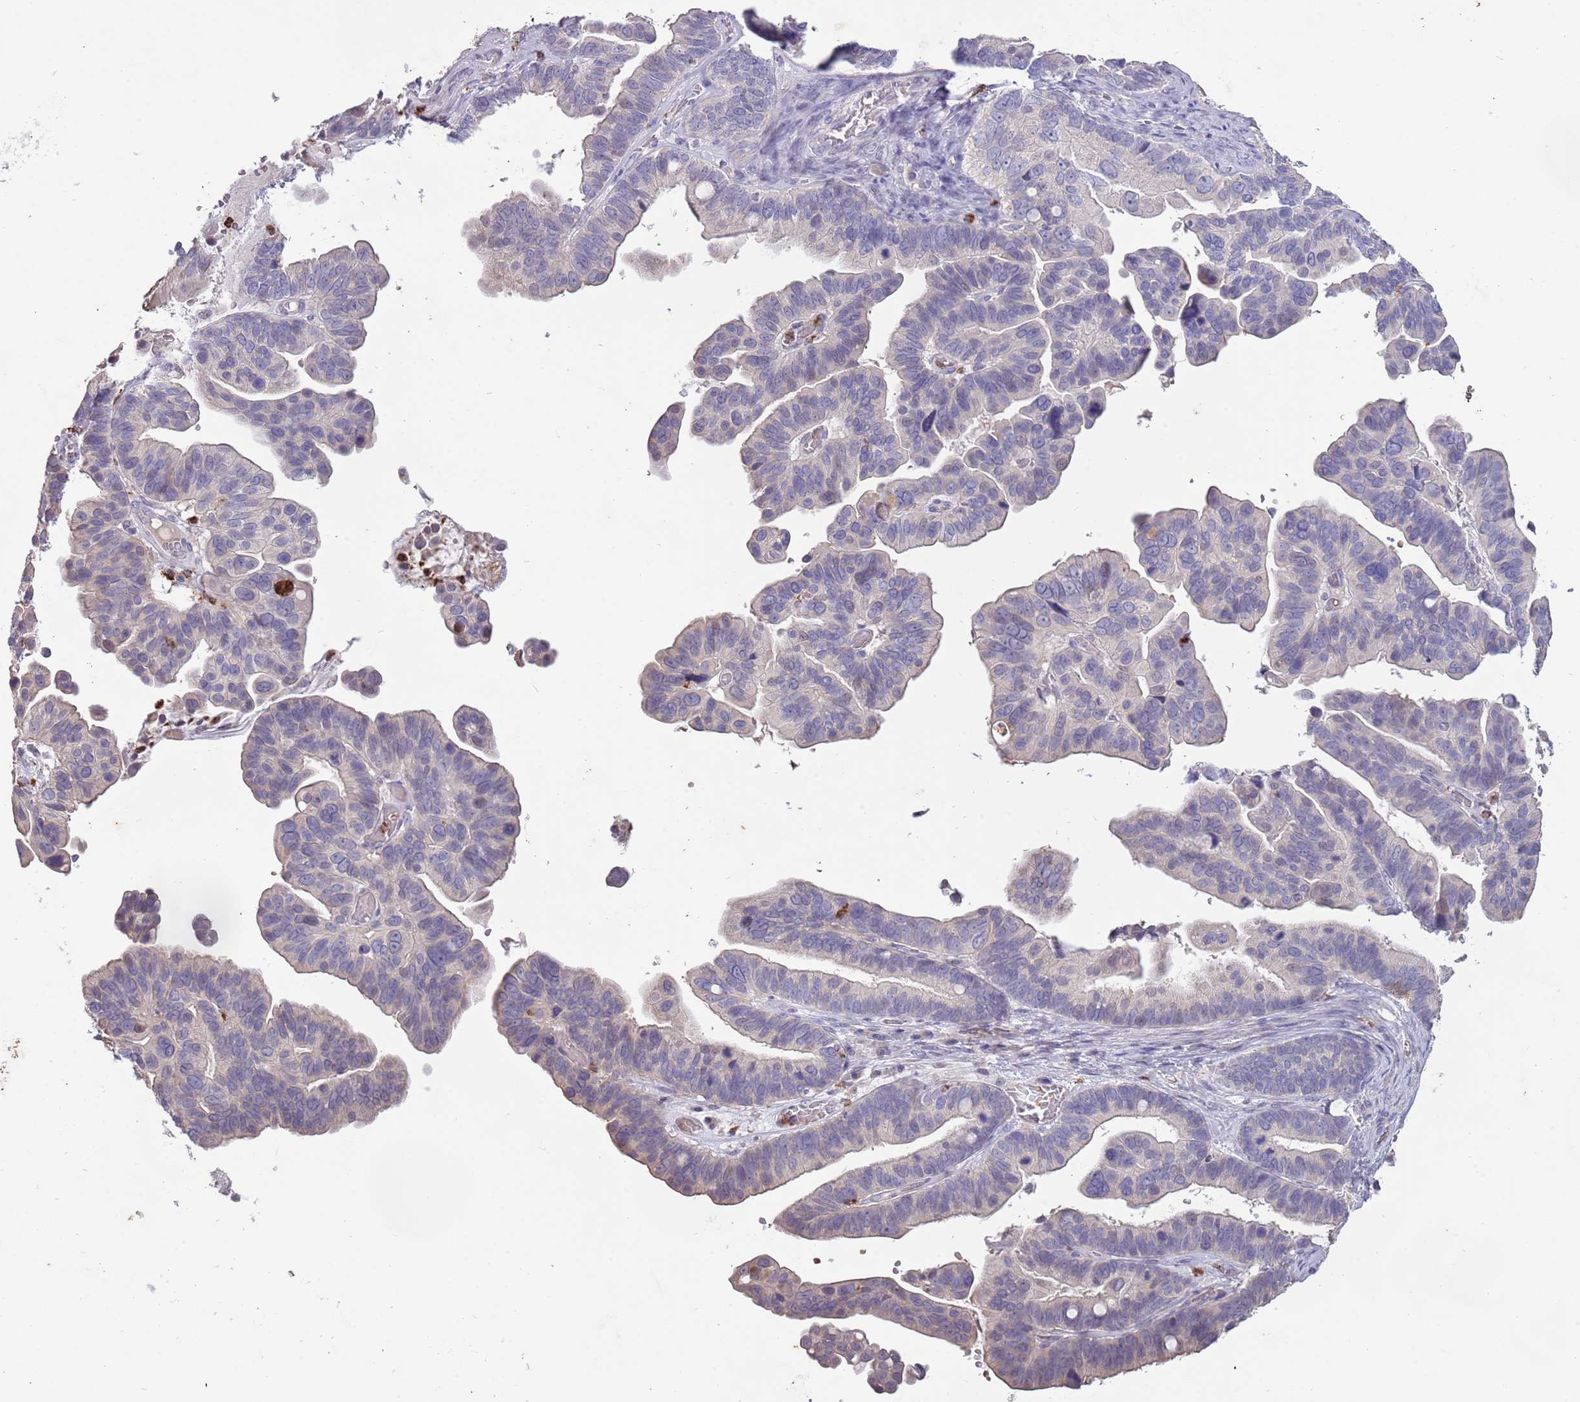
{"staining": {"intensity": "weak", "quantity": "<25%", "location": "nuclear"}, "tissue": "ovarian cancer", "cell_type": "Tumor cells", "image_type": "cancer", "snomed": [{"axis": "morphology", "description": "Cystadenocarcinoma, serous, NOS"}, {"axis": "topography", "description": "Ovary"}], "caption": "Ovarian cancer (serous cystadenocarcinoma) was stained to show a protein in brown. There is no significant expression in tumor cells.", "gene": "P2RY13", "patient": {"sex": "female", "age": 56}}